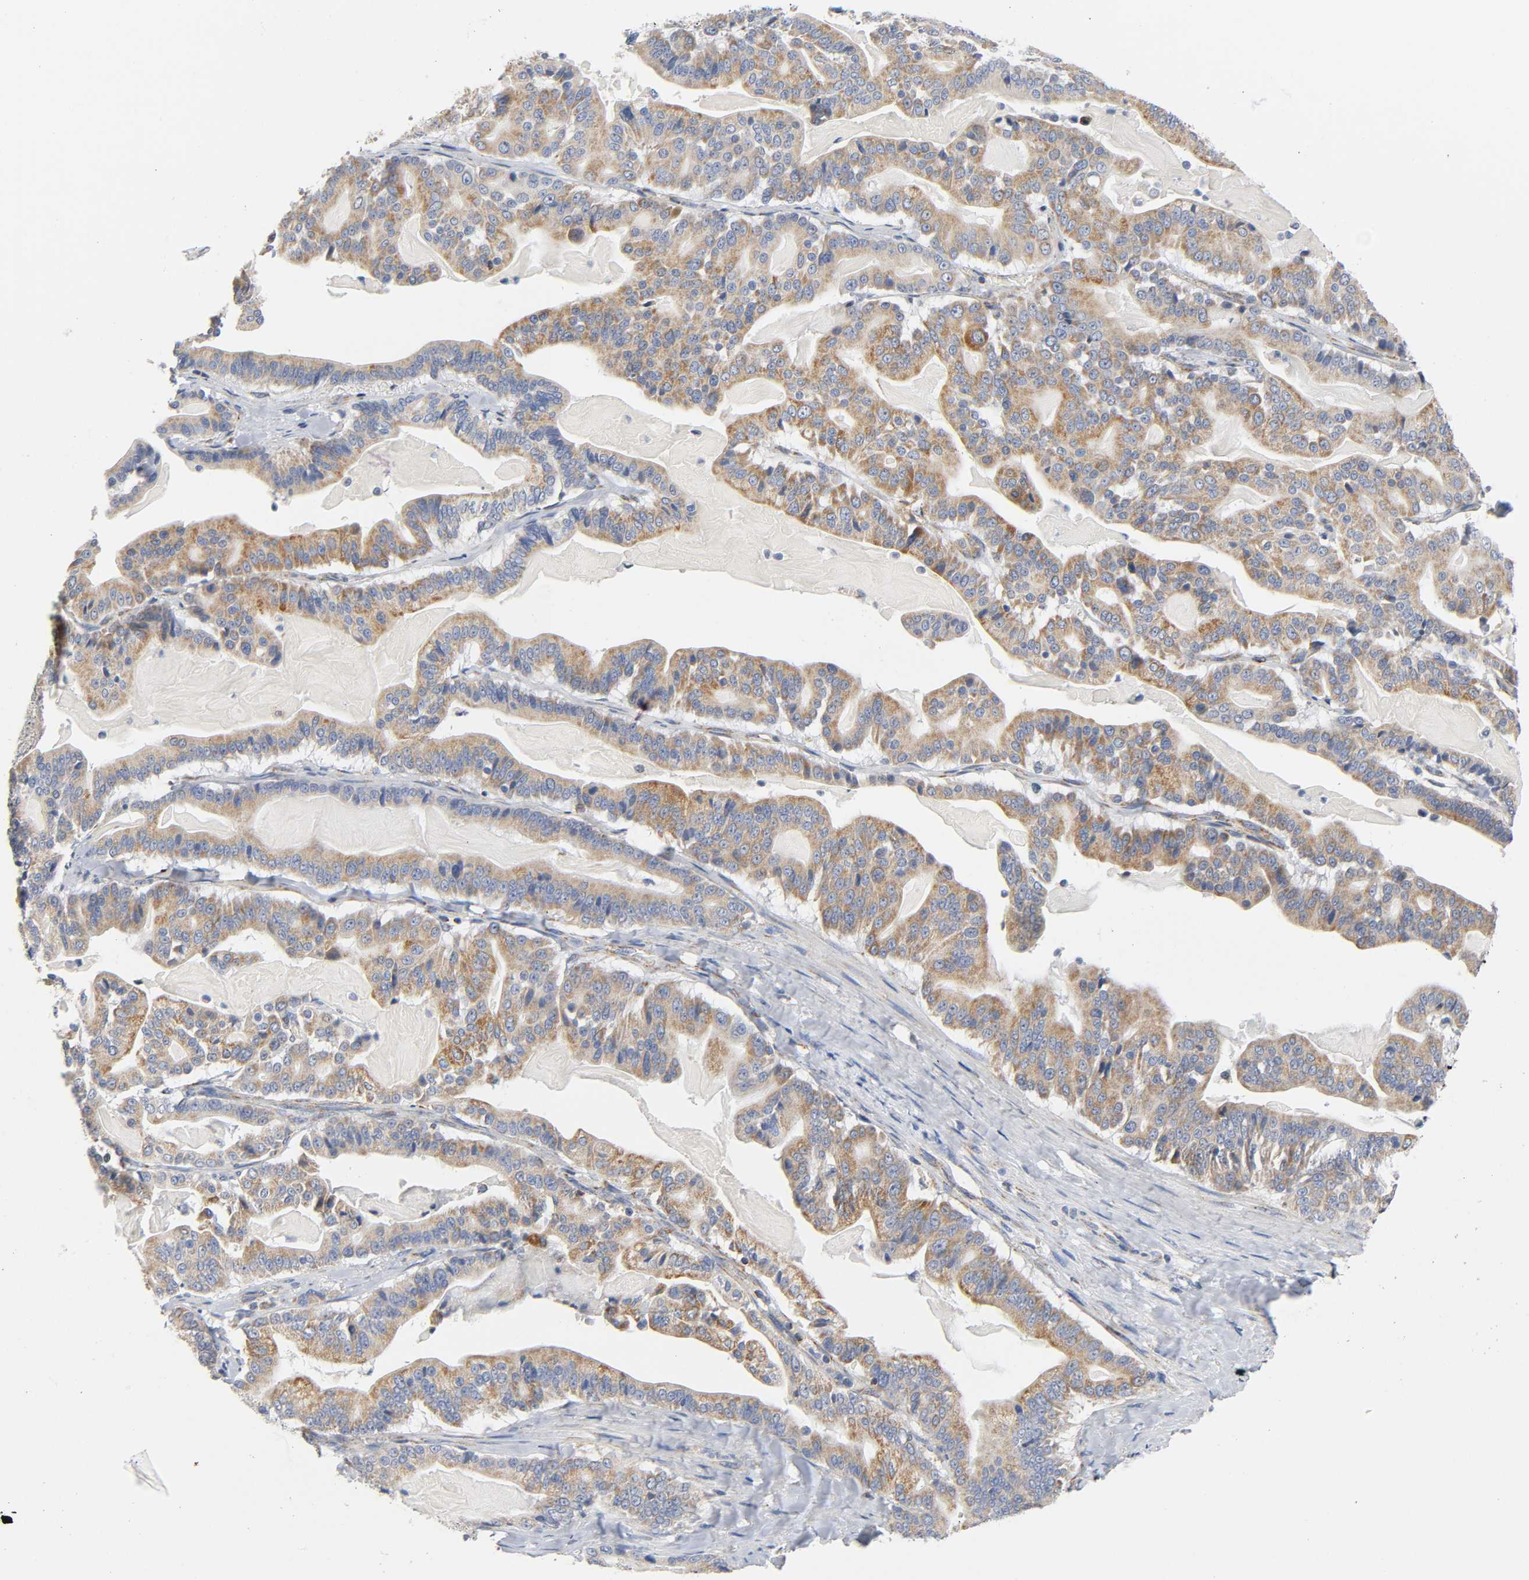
{"staining": {"intensity": "moderate", "quantity": ">75%", "location": "cytoplasmic/membranous"}, "tissue": "pancreatic cancer", "cell_type": "Tumor cells", "image_type": "cancer", "snomed": [{"axis": "morphology", "description": "Adenocarcinoma, NOS"}, {"axis": "topography", "description": "Pancreas"}], "caption": "Pancreatic cancer (adenocarcinoma) tissue demonstrates moderate cytoplasmic/membranous positivity in approximately >75% of tumor cells, visualized by immunohistochemistry. Immunohistochemistry stains the protein of interest in brown and the nuclei are stained blue.", "gene": "BAK1", "patient": {"sex": "male", "age": 63}}